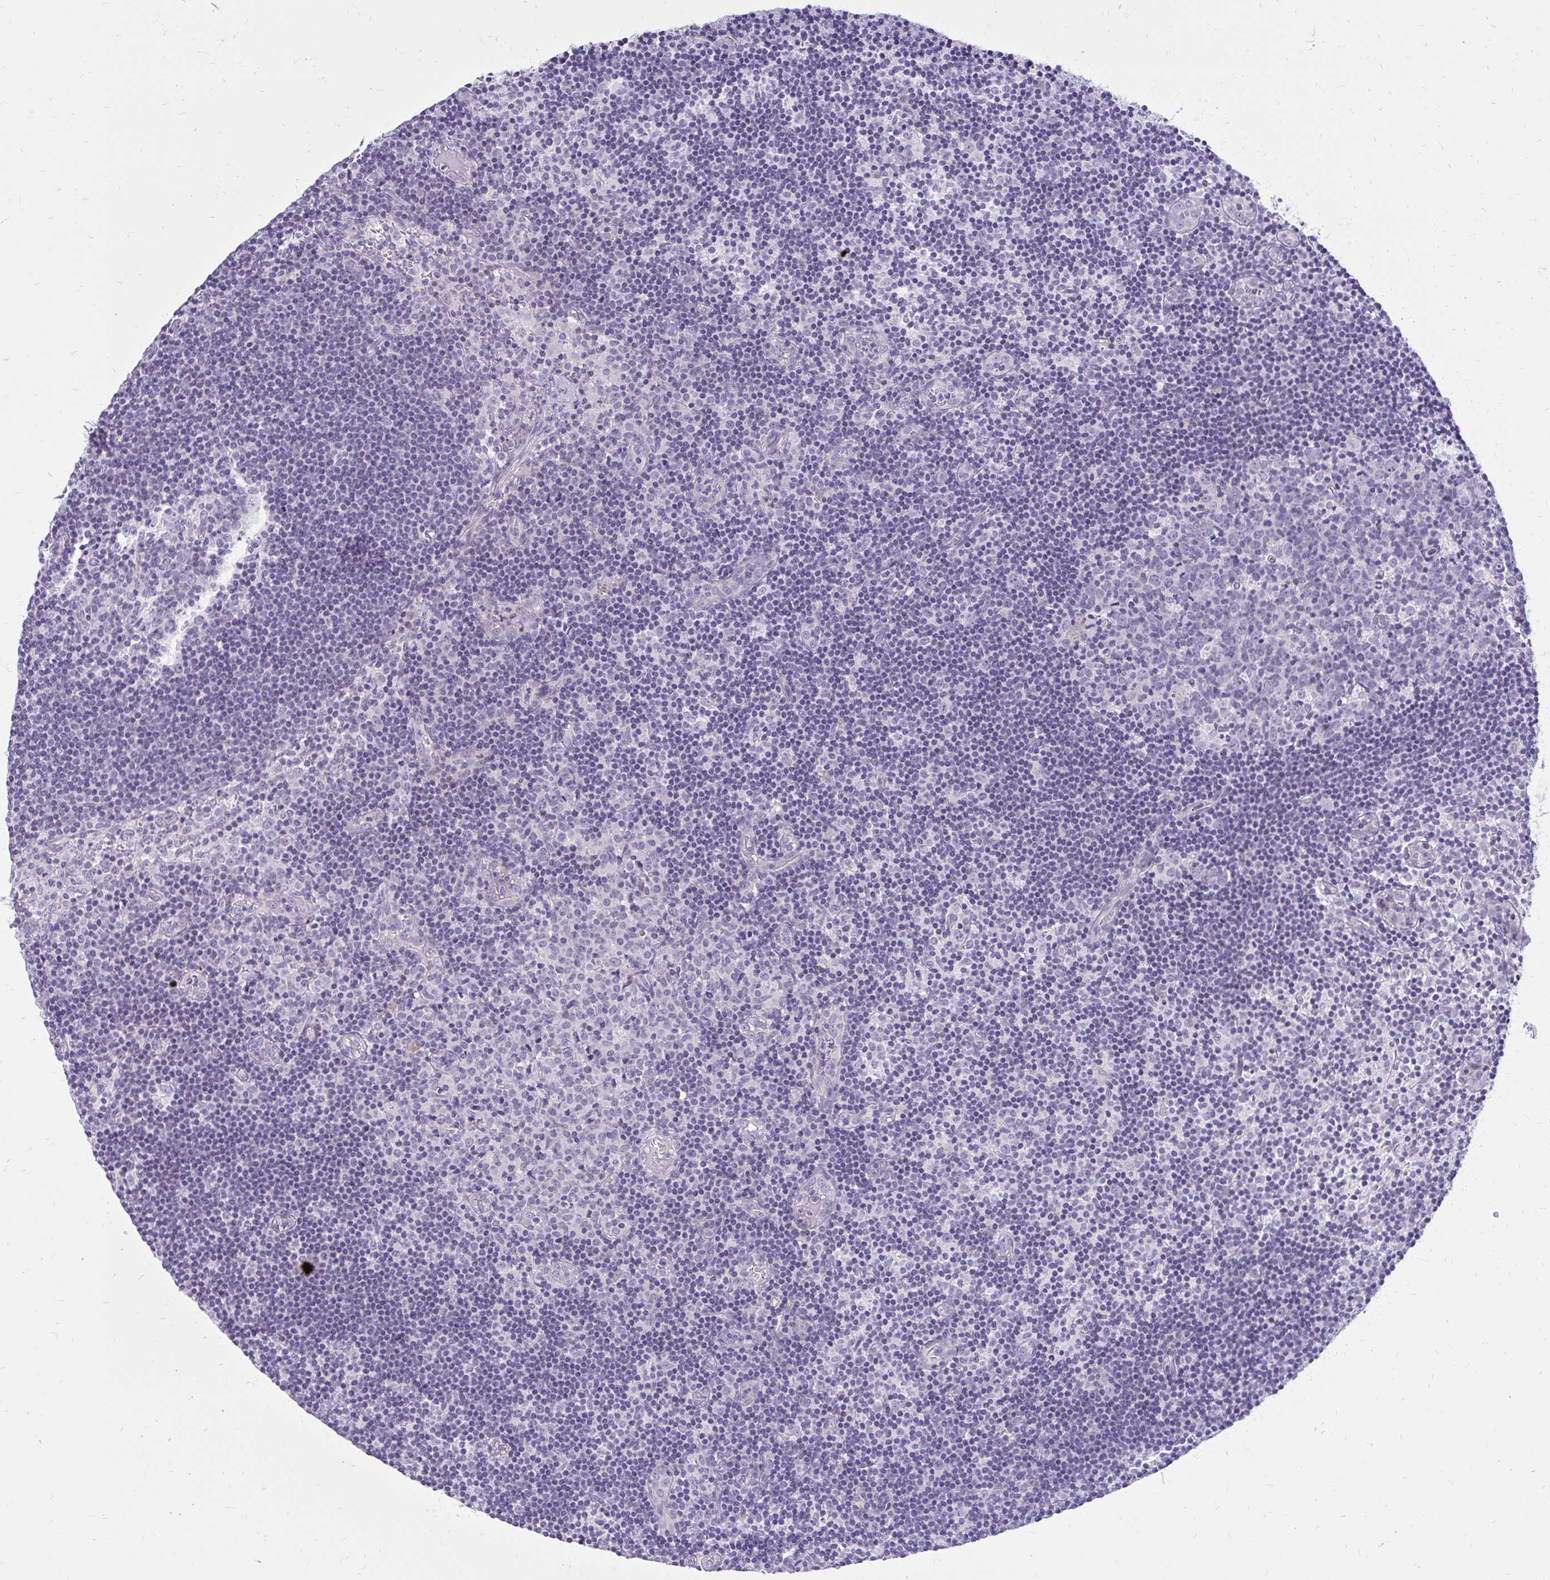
{"staining": {"intensity": "negative", "quantity": "none", "location": "none"}, "tissue": "lymph node", "cell_type": "Germinal center cells", "image_type": "normal", "snomed": [{"axis": "morphology", "description": "Normal tissue, NOS"}, {"axis": "topography", "description": "Lymph node"}], "caption": "IHC of normal human lymph node reveals no positivity in germinal center cells.", "gene": "PRAP1", "patient": {"sex": "female", "age": 45}}